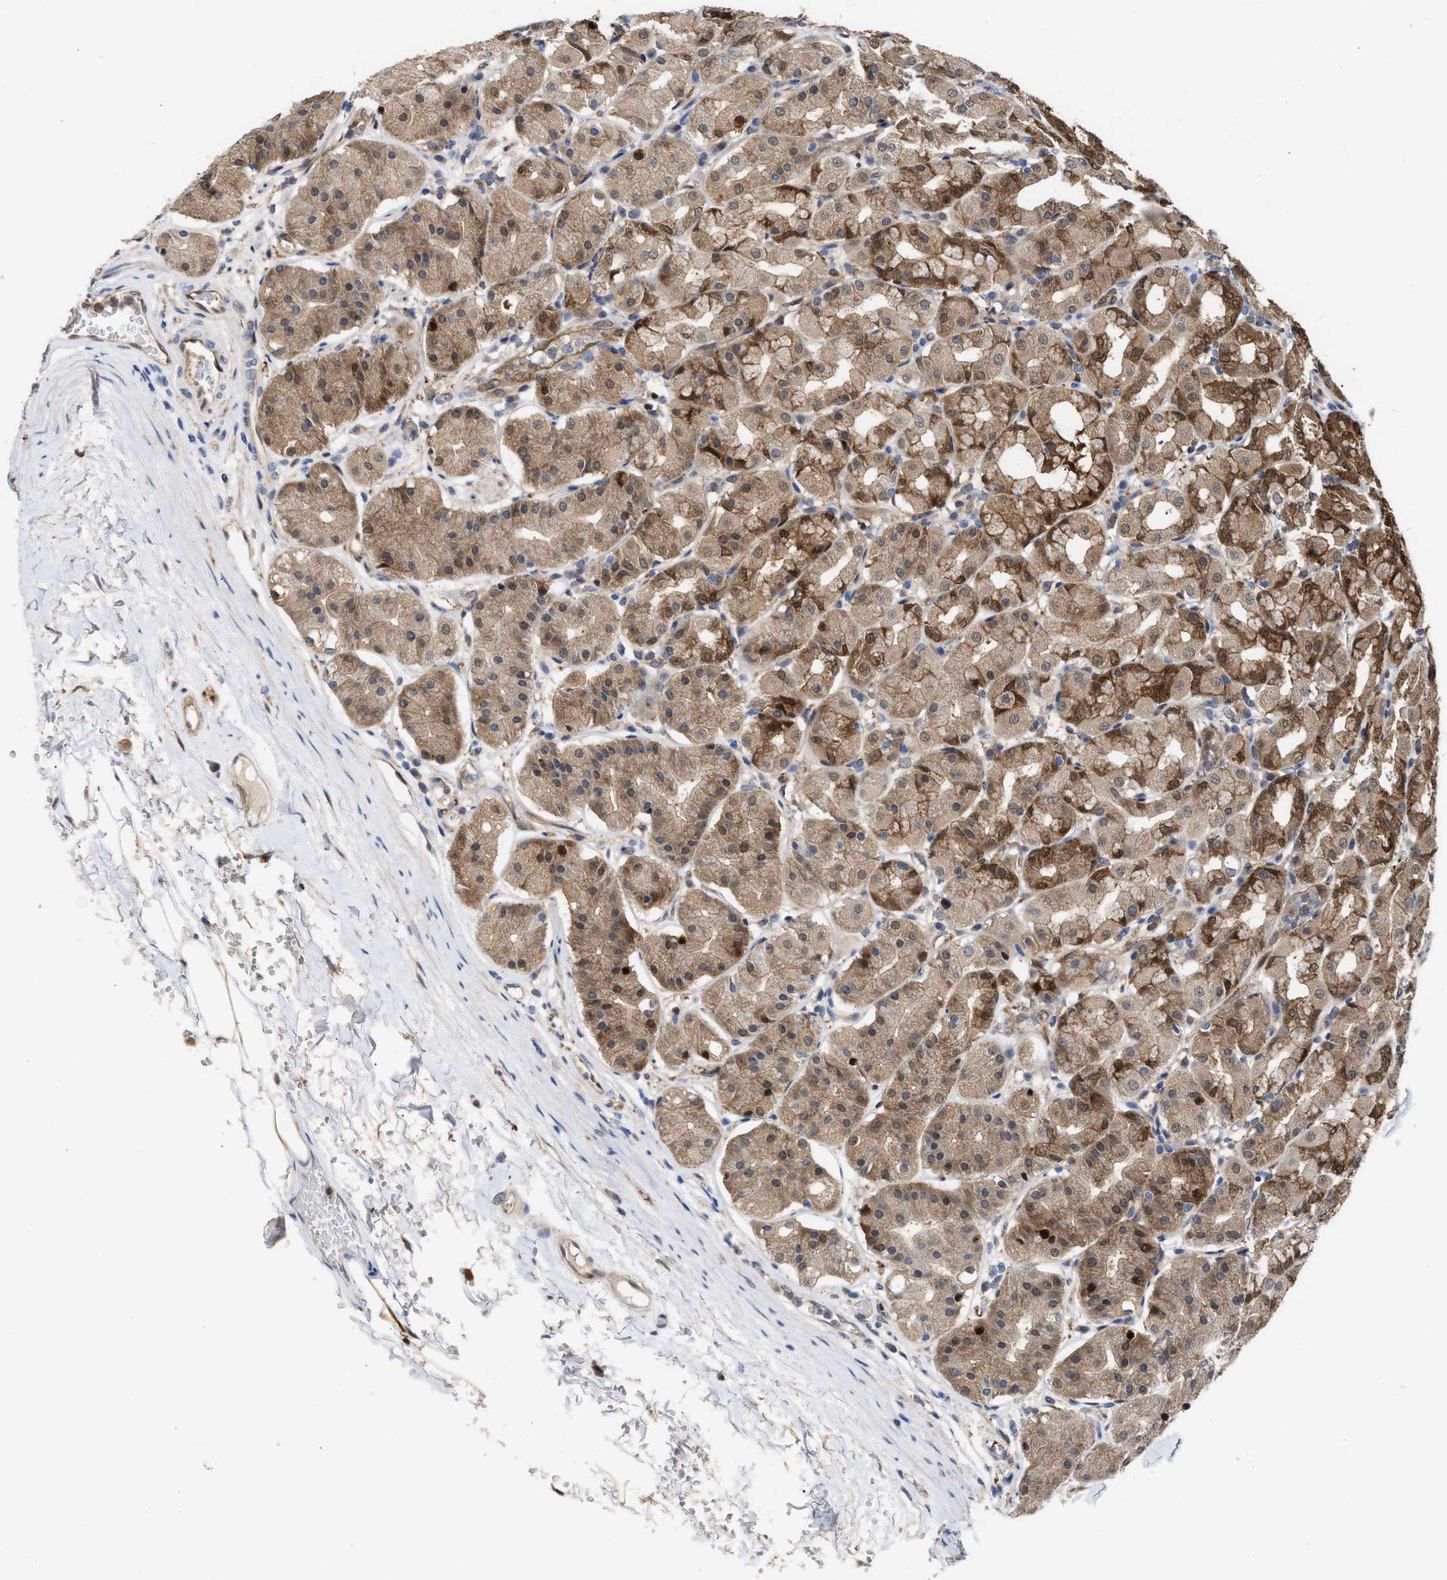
{"staining": {"intensity": "moderate", "quantity": ">75%", "location": "cytoplasmic/membranous,nuclear"}, "tissue": "stomach", "cell_type": "Glandular cells", "image_type": "normal", "snomed": [{"axis": "morphology", "description": "Normal tissue, NOS"}, {"axis": "topography", "description": "Stomach"}, {"axis": "topography", "description": "Stomach, lower"}], "caption": "Immunohistochemical staining of normal human stomach demonstrates moderate cytoplasmic/membranous,nuclear protein expression in about >75% of glandular cells.", "gene": "TP53I3", "patient": {"sex": "female", "age": 56}}